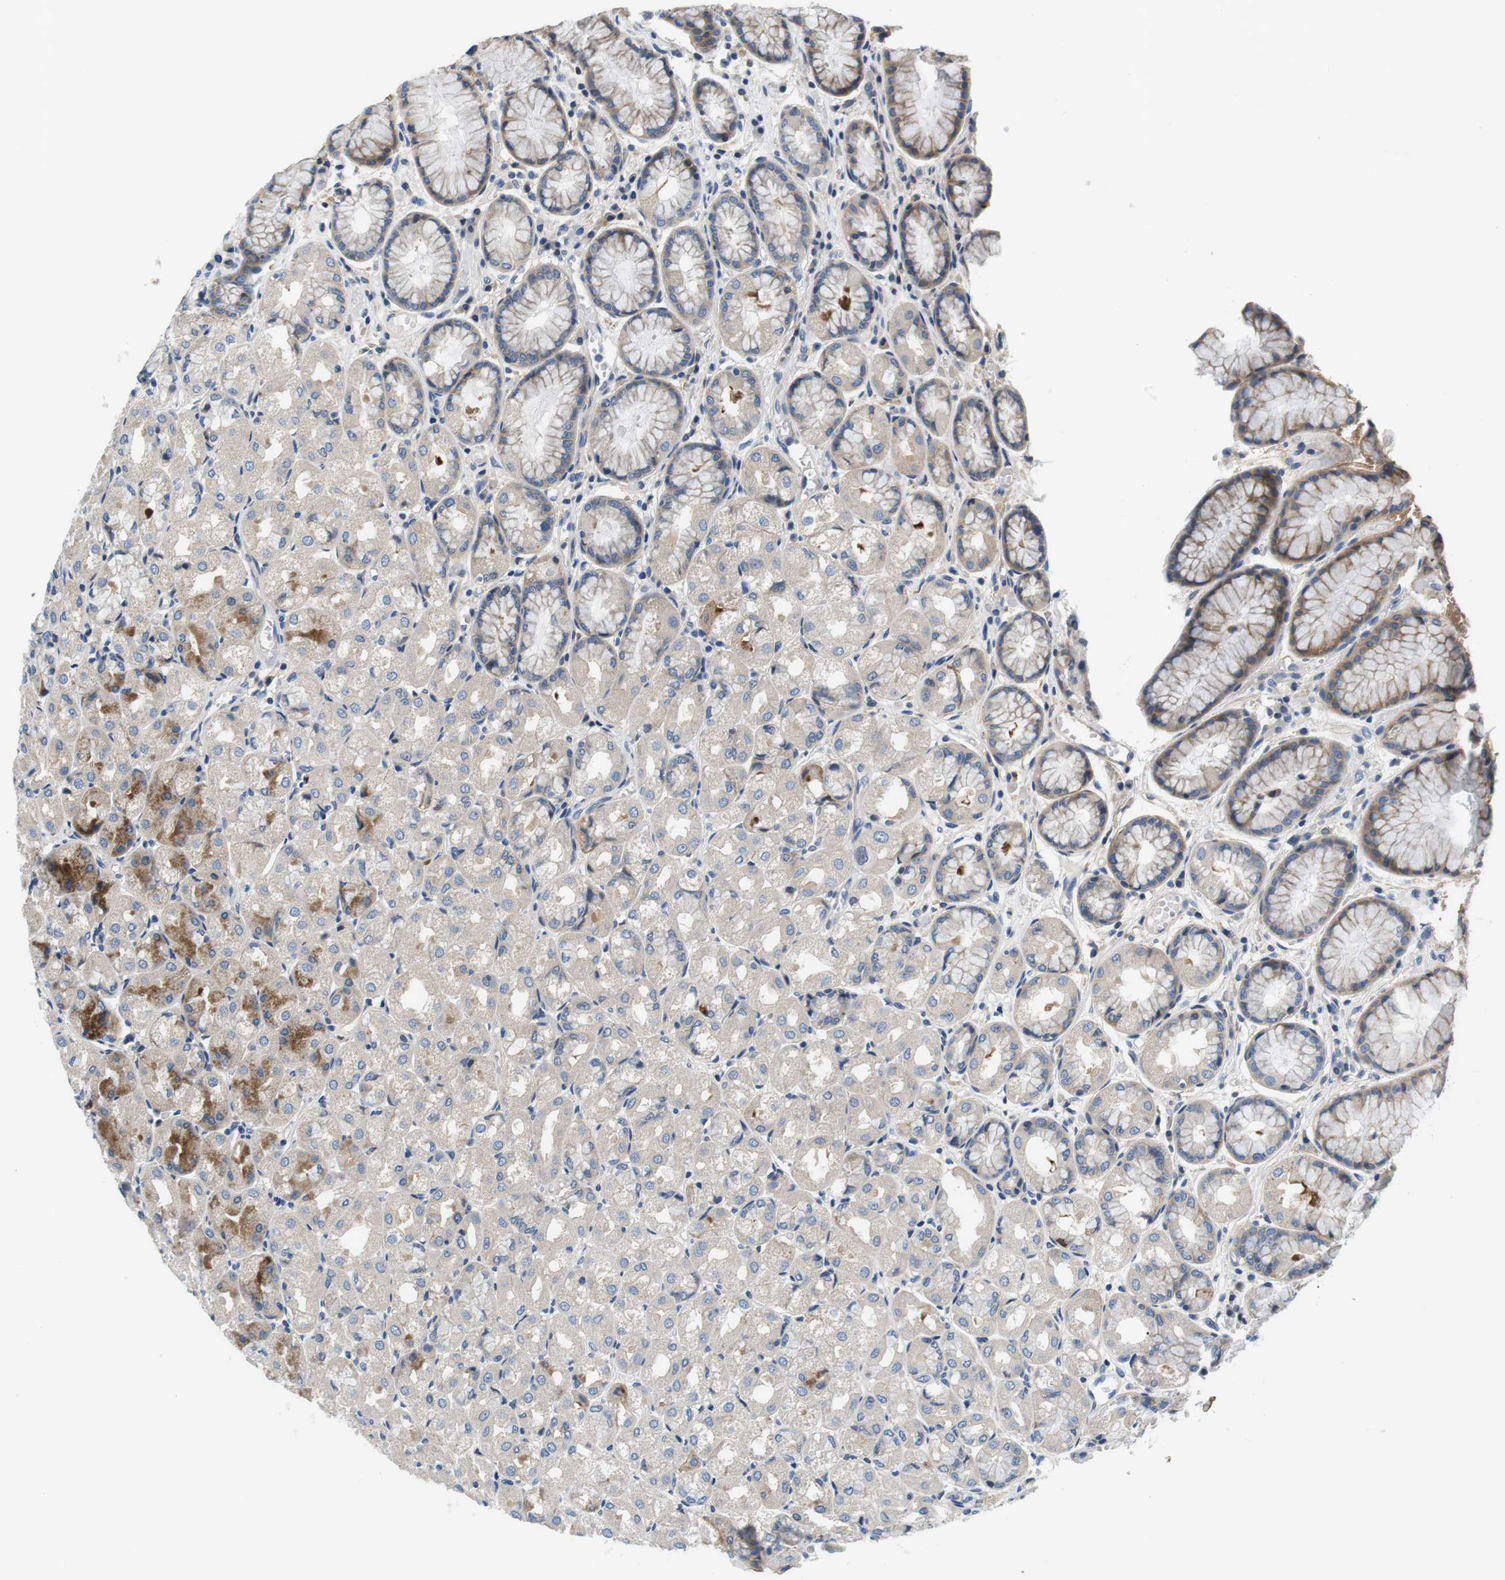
{"staining": {"intensity": "strong", "quantity": "<25%", "location": "cytoplasmic/membranous"}, "tissue": "stomach", "cell_type": "Glandular cells", "image_type": "normal", "snomed": [{"axis": "morphology", "description": "Normal tissue, NOS"}, {"axis": "topography", "description": "Stomach, upper"}], "caption": "This is a histology image of IHC staining of unremarkable stomach, which shows strong expression in the cytoplasmic/membranous of glandular cells.", "gene": "SLC30A1", "patient": {"sex": "male", "age": 72}}